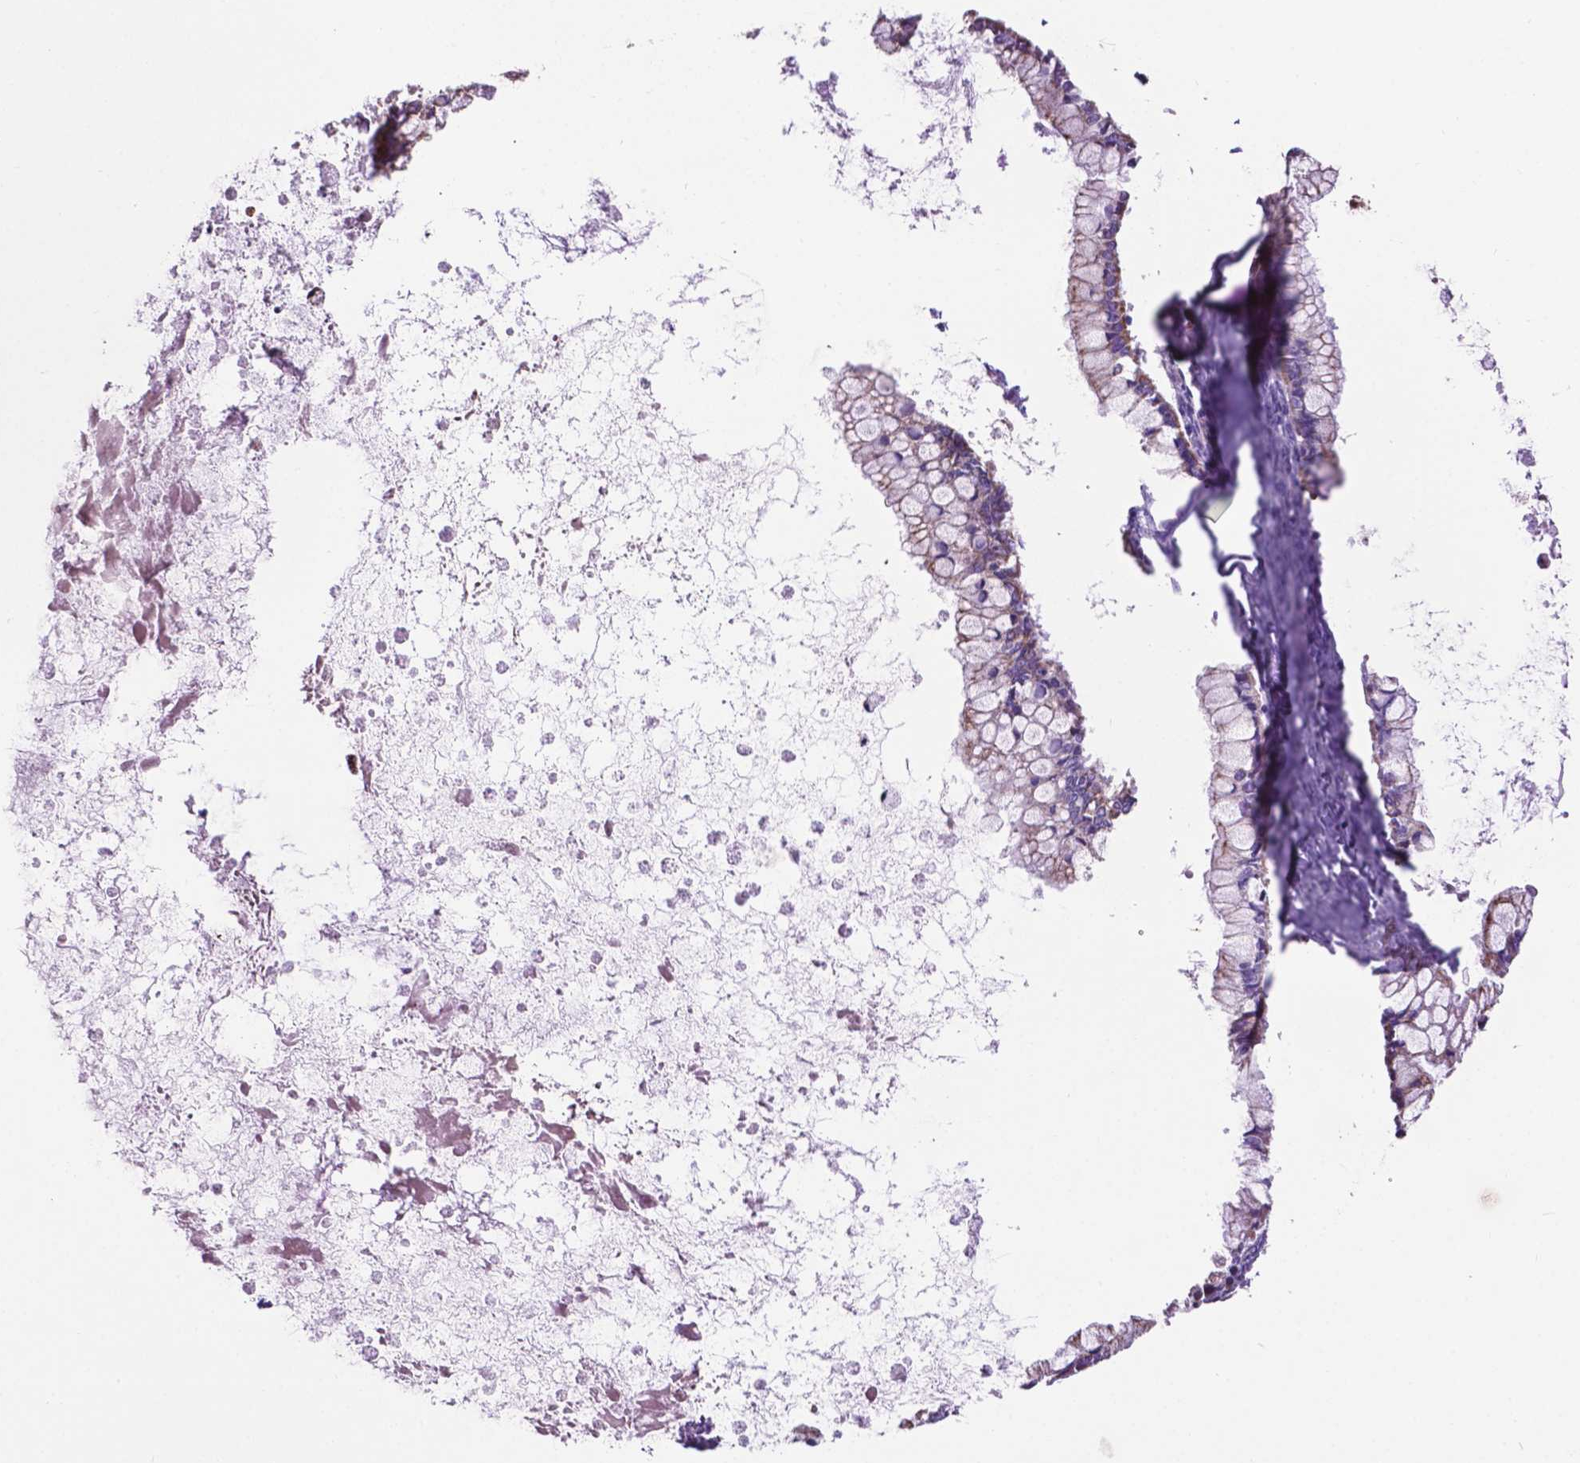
{"staining": {"intensity": "weak", "quantity": "<25%", "location": "cytoplasmic/membranous"}, "tissue": "ovarian cancer", "cell_type": "Tumor cells", "image_type": "cancer", "snomed": [{"axis": "morphology", "description": "Cystadenocarcinoma, mucinous, NOS"}, {"axis": "topography", "description": "Ovary"}], "caption": "Histopathology image shows no significant protein staining in tumor cells of ovarian cancer (mucinous cystadenocarcinoma).", "gene": "TMEM121B", "patient": {"sex": "female", "age": 67}}